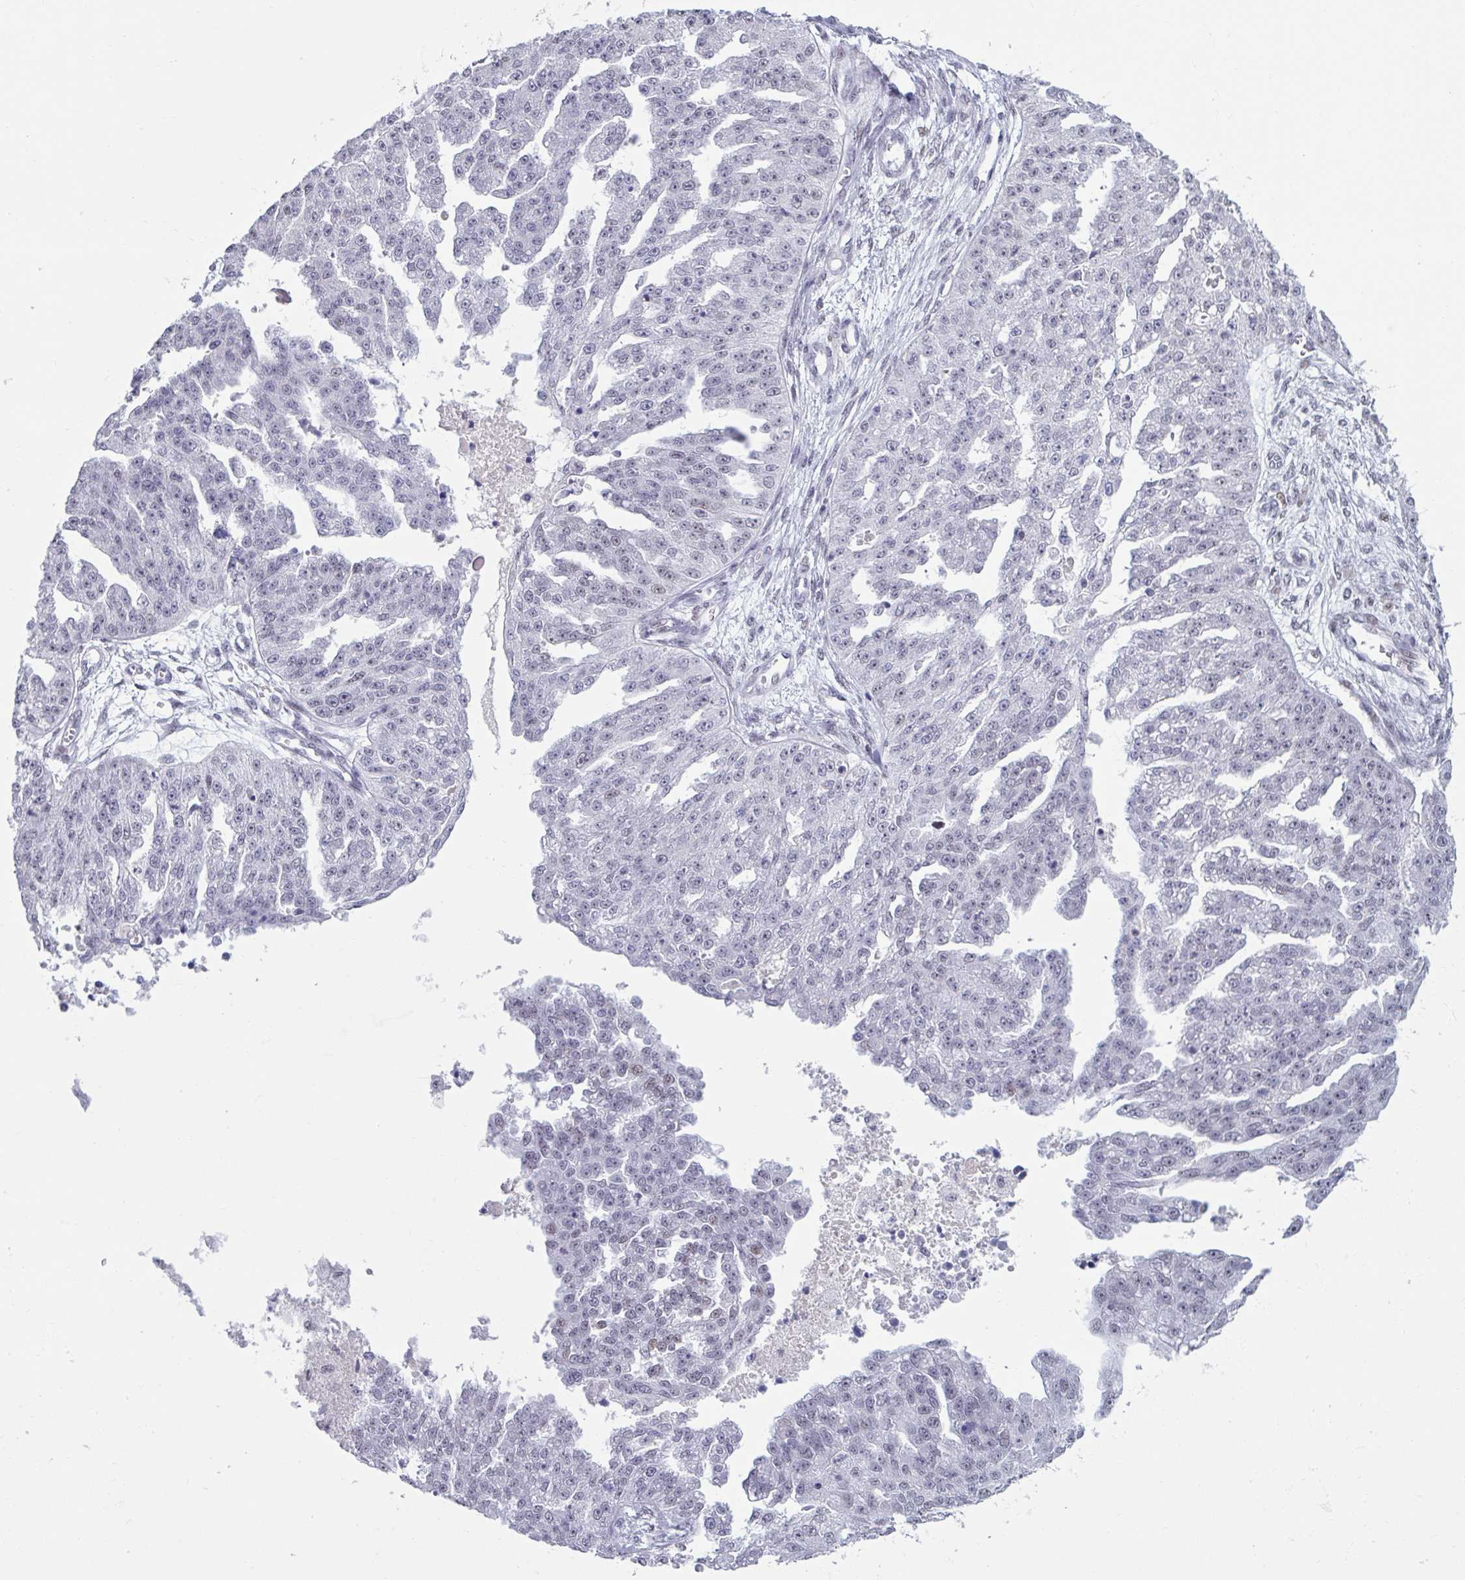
{"staining": {"intensity": "weak", "quantity": "<25%", "location": "nuclear"}, "tissue": "ovarian cancer", "cell_type": "Tumor cells", "image_type": "cancer", "snomed": [{"axis": "morphology", "description": "Cystadenocarcinoma, serous, NOS"}, {"axis": "topography", "description": "Ovary"}], "caption": "High magnification brightfield microscopy of ovarian serous cystadenocarcinoma stained with DAB (3,3'-diaminobenzidine) (brown) and counterstained with hematoxylin (blue): tumor cells show no significant staining.", "gene": "HSD17B6", "patient": {"sex": "female", "age": 58}}